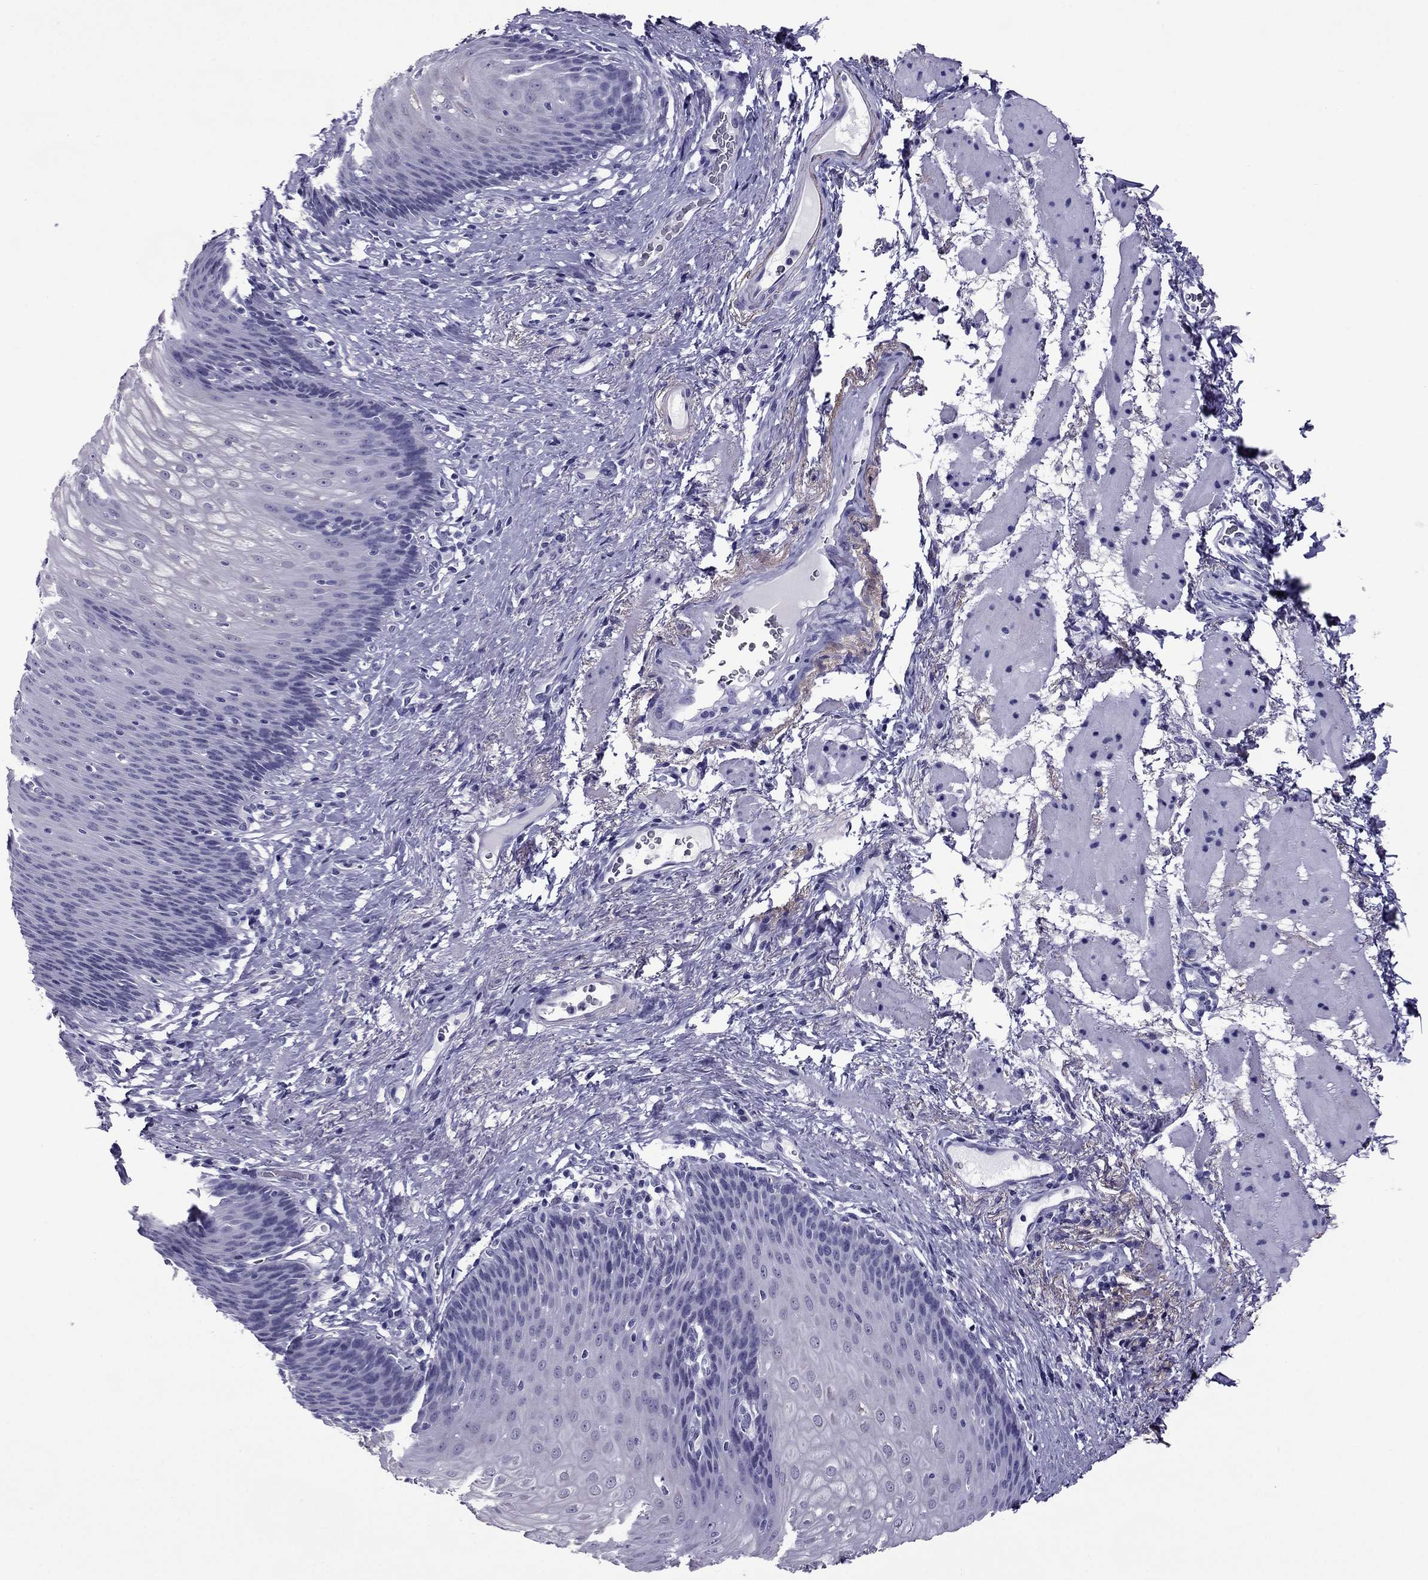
{"staining": {"intensity": "negative", "quantity": "none", "location": "none"}, "tissue": "esophagus", "cell_type": "Squamous epithelial cells", "image_type": "normal", "snomed": [{"axis": "morphology", "description": "Normal tissue, NOS"}, {"axis": "topography", "description": "Esophagus"}], "caption": "Immunohistochemistry of benign human esophagus demonstrates no staining in squamous epithelial cells. (Brightfield microscopy of DAB immunohistochemistry at high magnification).", "gene": "MYLK3", "patient": {"sex": "male", "age": 76}}